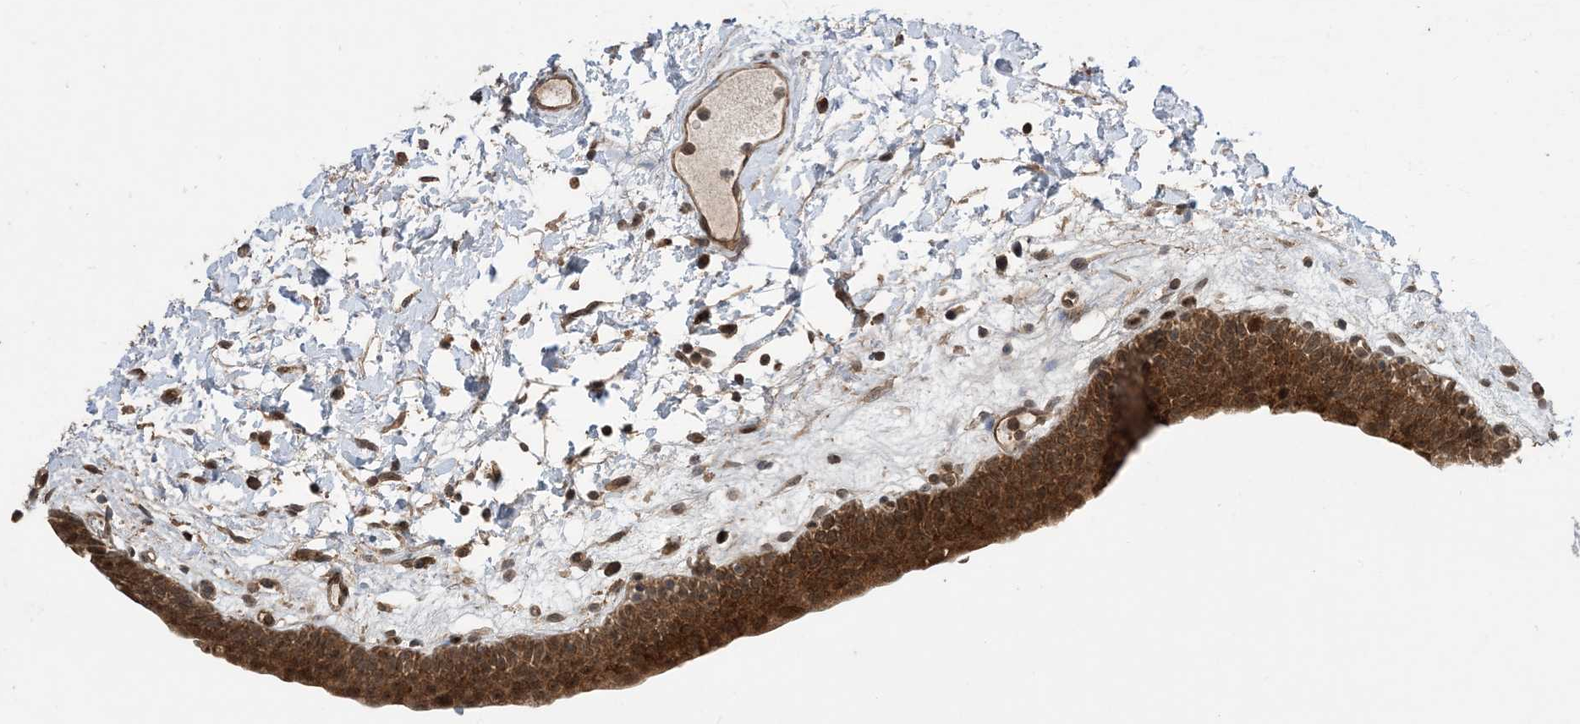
{"staining": {"intensity": "strong", "quantity": ">75%", "location": "cytoplasmic/membranous,nuclear"}, "tissue": "urinary bladder", "cell_type": "Urothelial cells", "image_type": "normal", "snomed": [{"axis": "morphology", "description": "Normal tissue, NOS"}, {"axis": "topography", "description": "Urinary bladder"}], "caption": "Protein positivity by immunohistochemistry (IHC) shows strong cytoplasmic/membranous,nuclear expression in approximately >75% of urothelial cells in unremarkable urinary bladder. (Stains: DAB (3,3'-diaminobenzidine) in brown, nuclei in blue, Microscopy: brightfield microscopy at high magnification).", "gene": "ZNF511", "patient": {"sex": "male", "age": 83}}